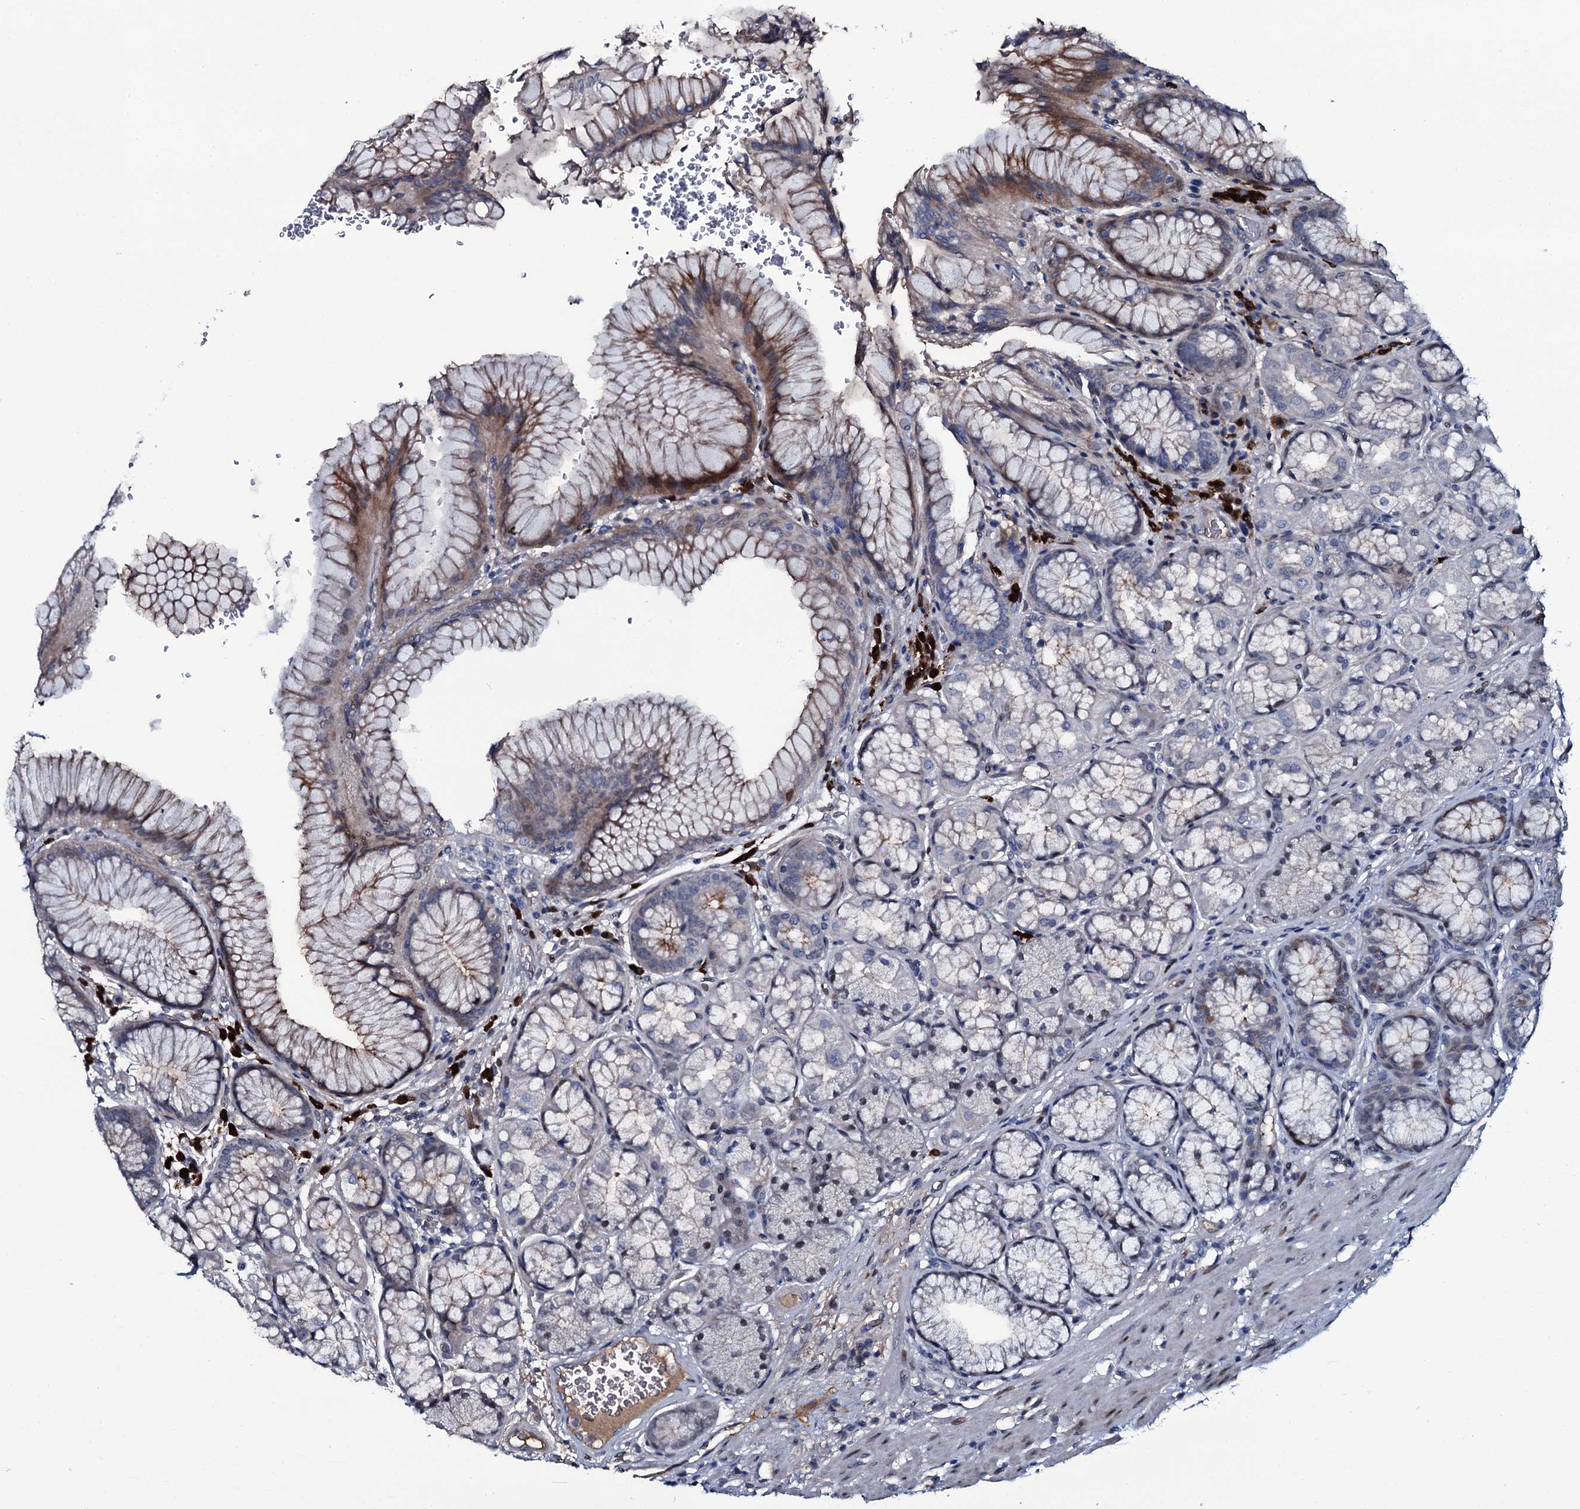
{"staining": {"intensity": "moderate", "quantity": "<25%", "location": "cytoplasmic/membranous"}, "tissue": "stomach", "cell_type": "Glandular cells", "image_type": "normal", "snomed": [{"axis": "morphology", "description": "Normal tissue, NOS"}, {"axis": "topography", "description": "Stomach"}], "caption": "An immunohistochemistry (IHC) micrograph of benign tissue is shown. Protein staining in brown shows moderate cytoplasmic/membranous positivity in stomach within glandular cells. The staining is performed using DAB brown chromogen to label protein expression. The nuclei are counter-stained blue using hematoxylin.", "gene": "LYG2", "patient": {"sex": "male", "age": 63}}